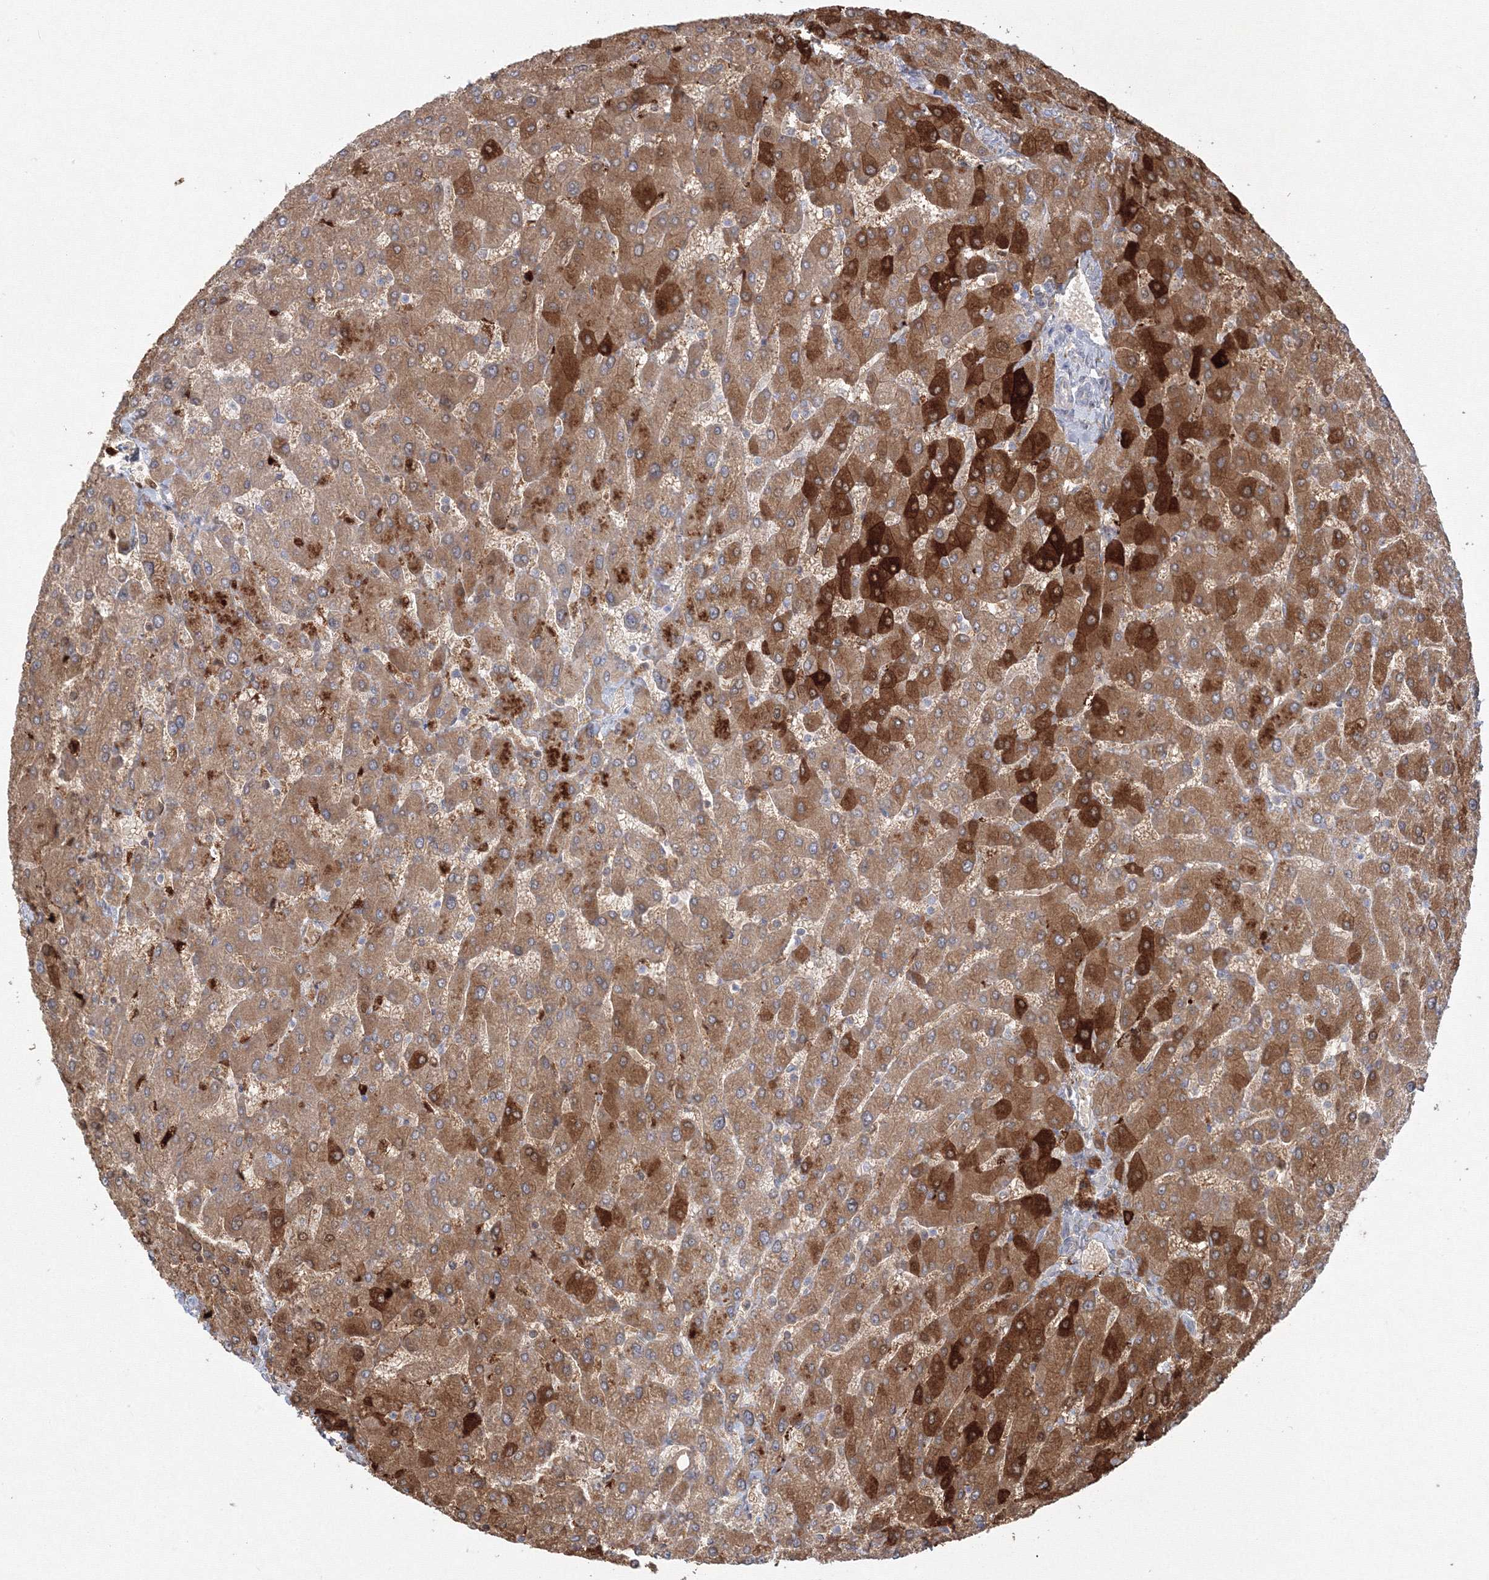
{"staining": {"intensity": "moderate", "quantity": "<25%", "location": "cytoplasmic/membranous"}, "tissue": "liver", "cell_type": "Cholangiocytes", "image_type": "normal", "snomed": [{"axis": "morphology", "description": "Normal tissue, NOS"}, {"axis": "topography", "description": "Liver"}], "caption": "A brown stain labels moderate cytoplasmic/membranous staining of a protein in cholangiocytes of benign human liver.", "gene": "WDR49", "patient": {"sex": "male", "age": 55}}